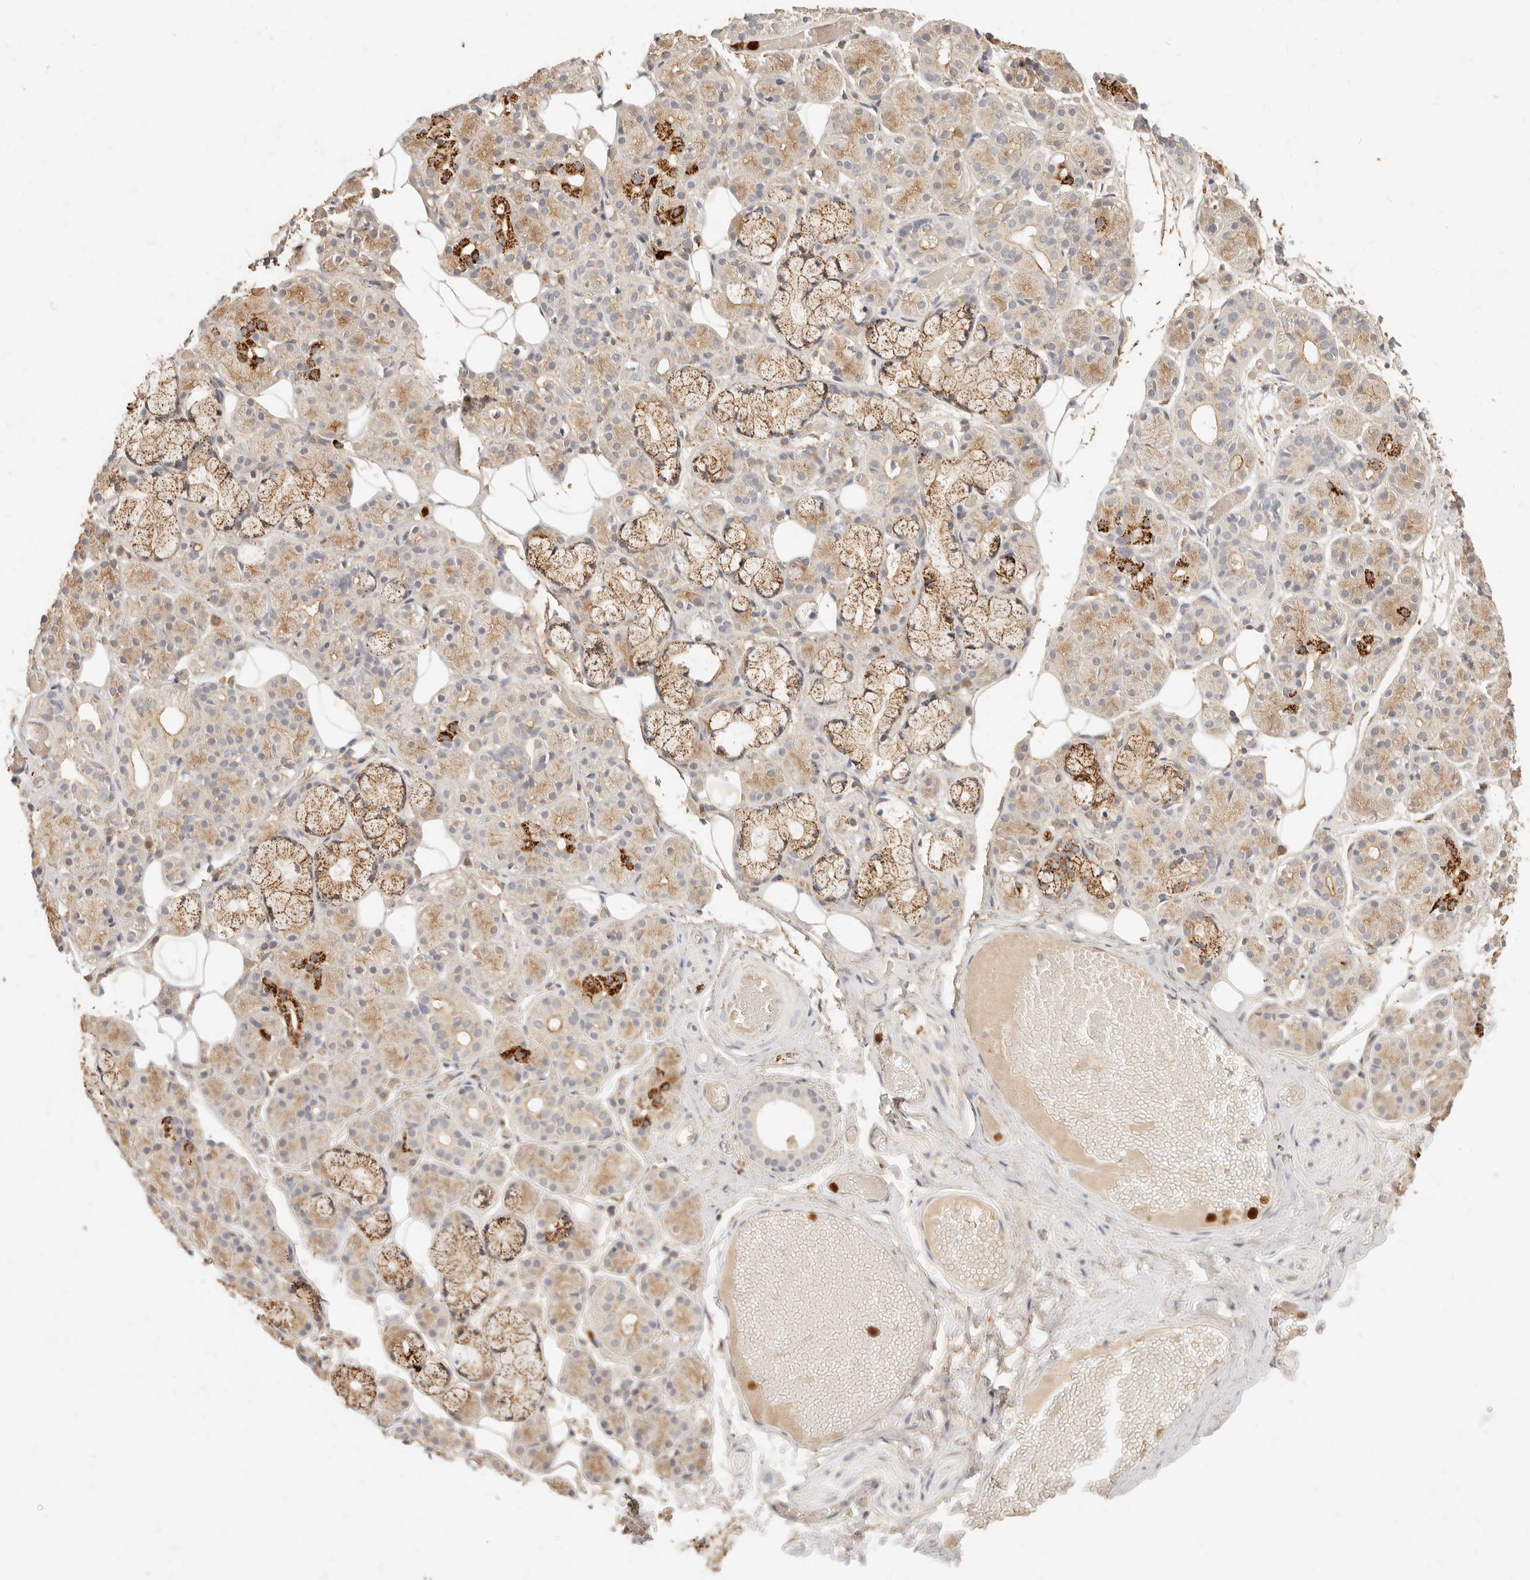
{"staining": {"intensity": "strong", "quantity": "<25%", "location": "cytoplasmic/membranous"}, "tissue": "salivary gland", "cell_type": "Glandular cells", "image_type": "normal", "snomed": [{"axis": "morphology", "description": "Normal tissue, NOS"}, {"axis": "topography", "description": "Salivary gland"}], "caption": "Salivary gland stained with DAB (3,3'-diaminobenzidine) immunohistochemistry demonstrates medium levels of strong cytoplasmic/membranous positivity in about <25% of glandular cells.", "gene": "TMTC2", "patient": {"sex": "male", "age": 63}}